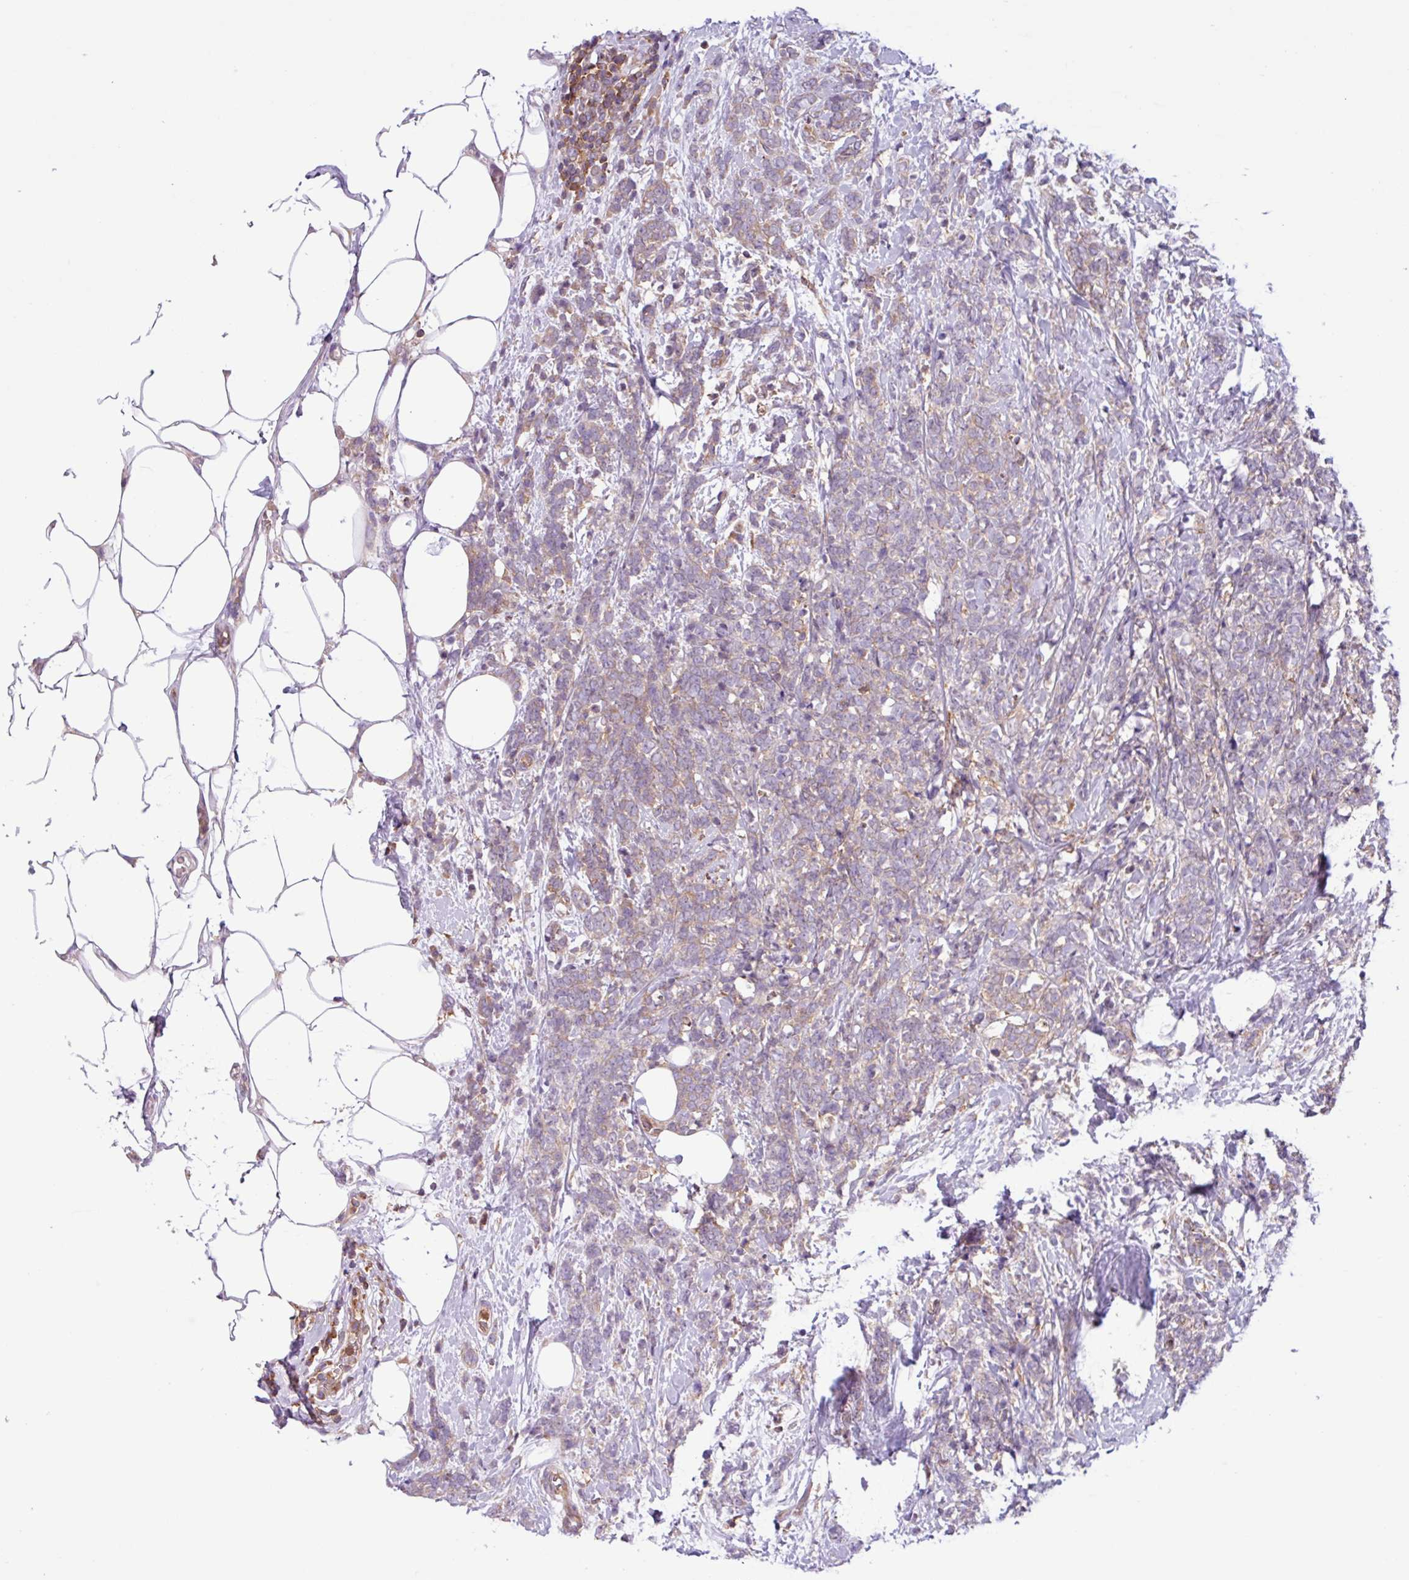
{"staining": {"intensity": "weak", "quantity": "<25%", "location": "cytoplasmic/membranous"}, "tissue": "breast cancer", "cell_type": "Tumor cells", "image_type": "cancer", "snomed": [{"axis": "morphology", "description": "Lobular carcinoma"}, {"axis": "topography", "description": "Breast"}], "caption": "Immunohistochemical staining of human breast cancer (lobular carcinoma) reveals no significant staining in tumor cells. Nuclei are stained in blue.", "gene": "ACTR3", "patient": {"sex": "female", "age": 58}}